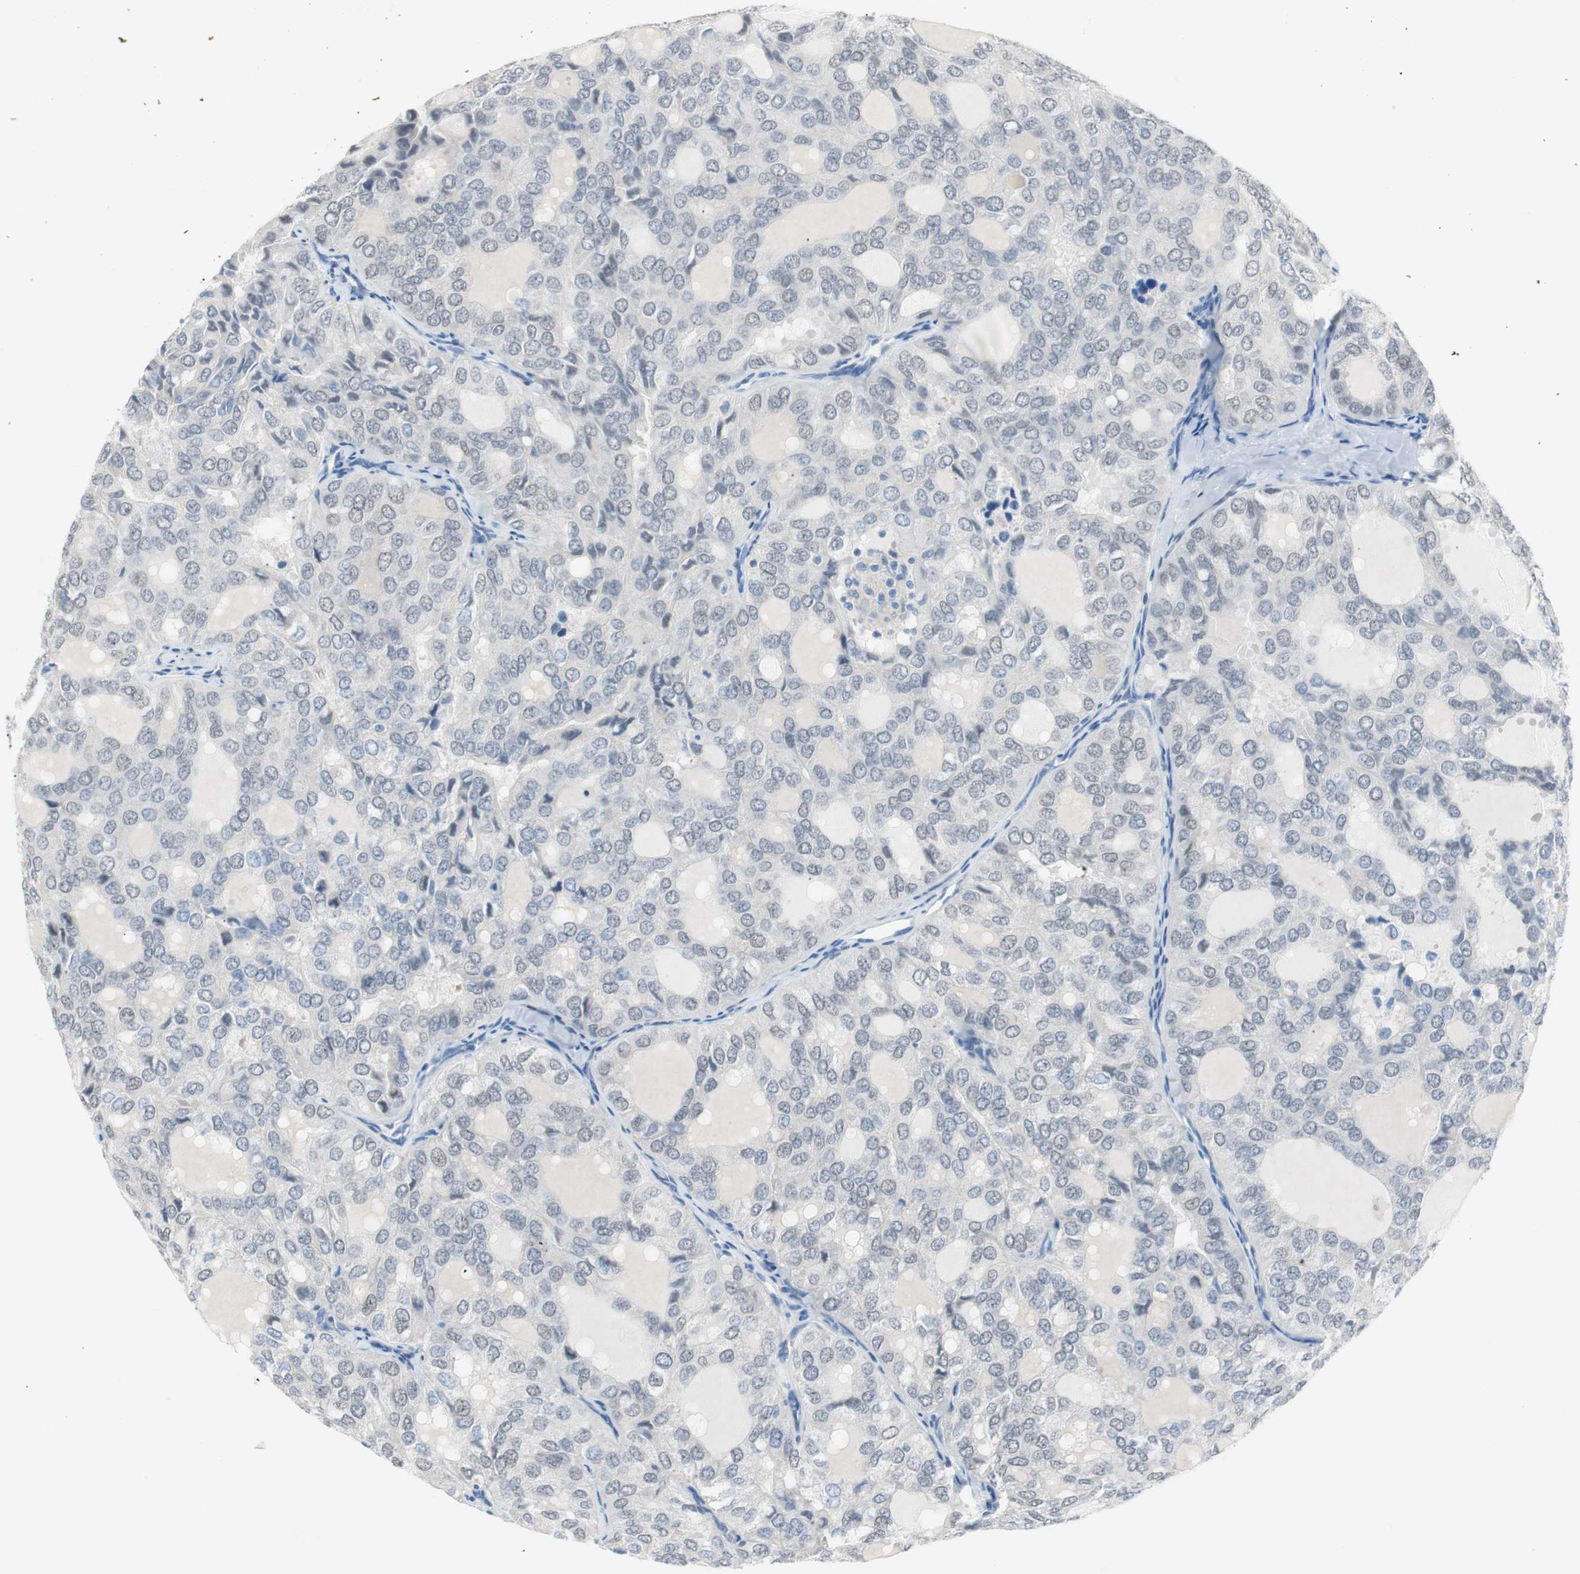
{"staining": {"intensity": "negative", "quantity": "none", "location": "none"}, "tissue": "thyroid cancer", "cell_type": "Tumor cells", "image_type": "cancer", "snomed": [{"axis": "morphology", "description": "Follicular adenoma carcinoma, NOS"}, {"axis": "topography", "description": "Thyroid gland"}], "caption": "Human thyroid cancer (follicular adenoma carcinoma) stained for a protein using immunohistochemistry demonstrates no positivity in tumor cells.", "gene": "VIL1", "patient": {"sex": "male", "age": 75}}